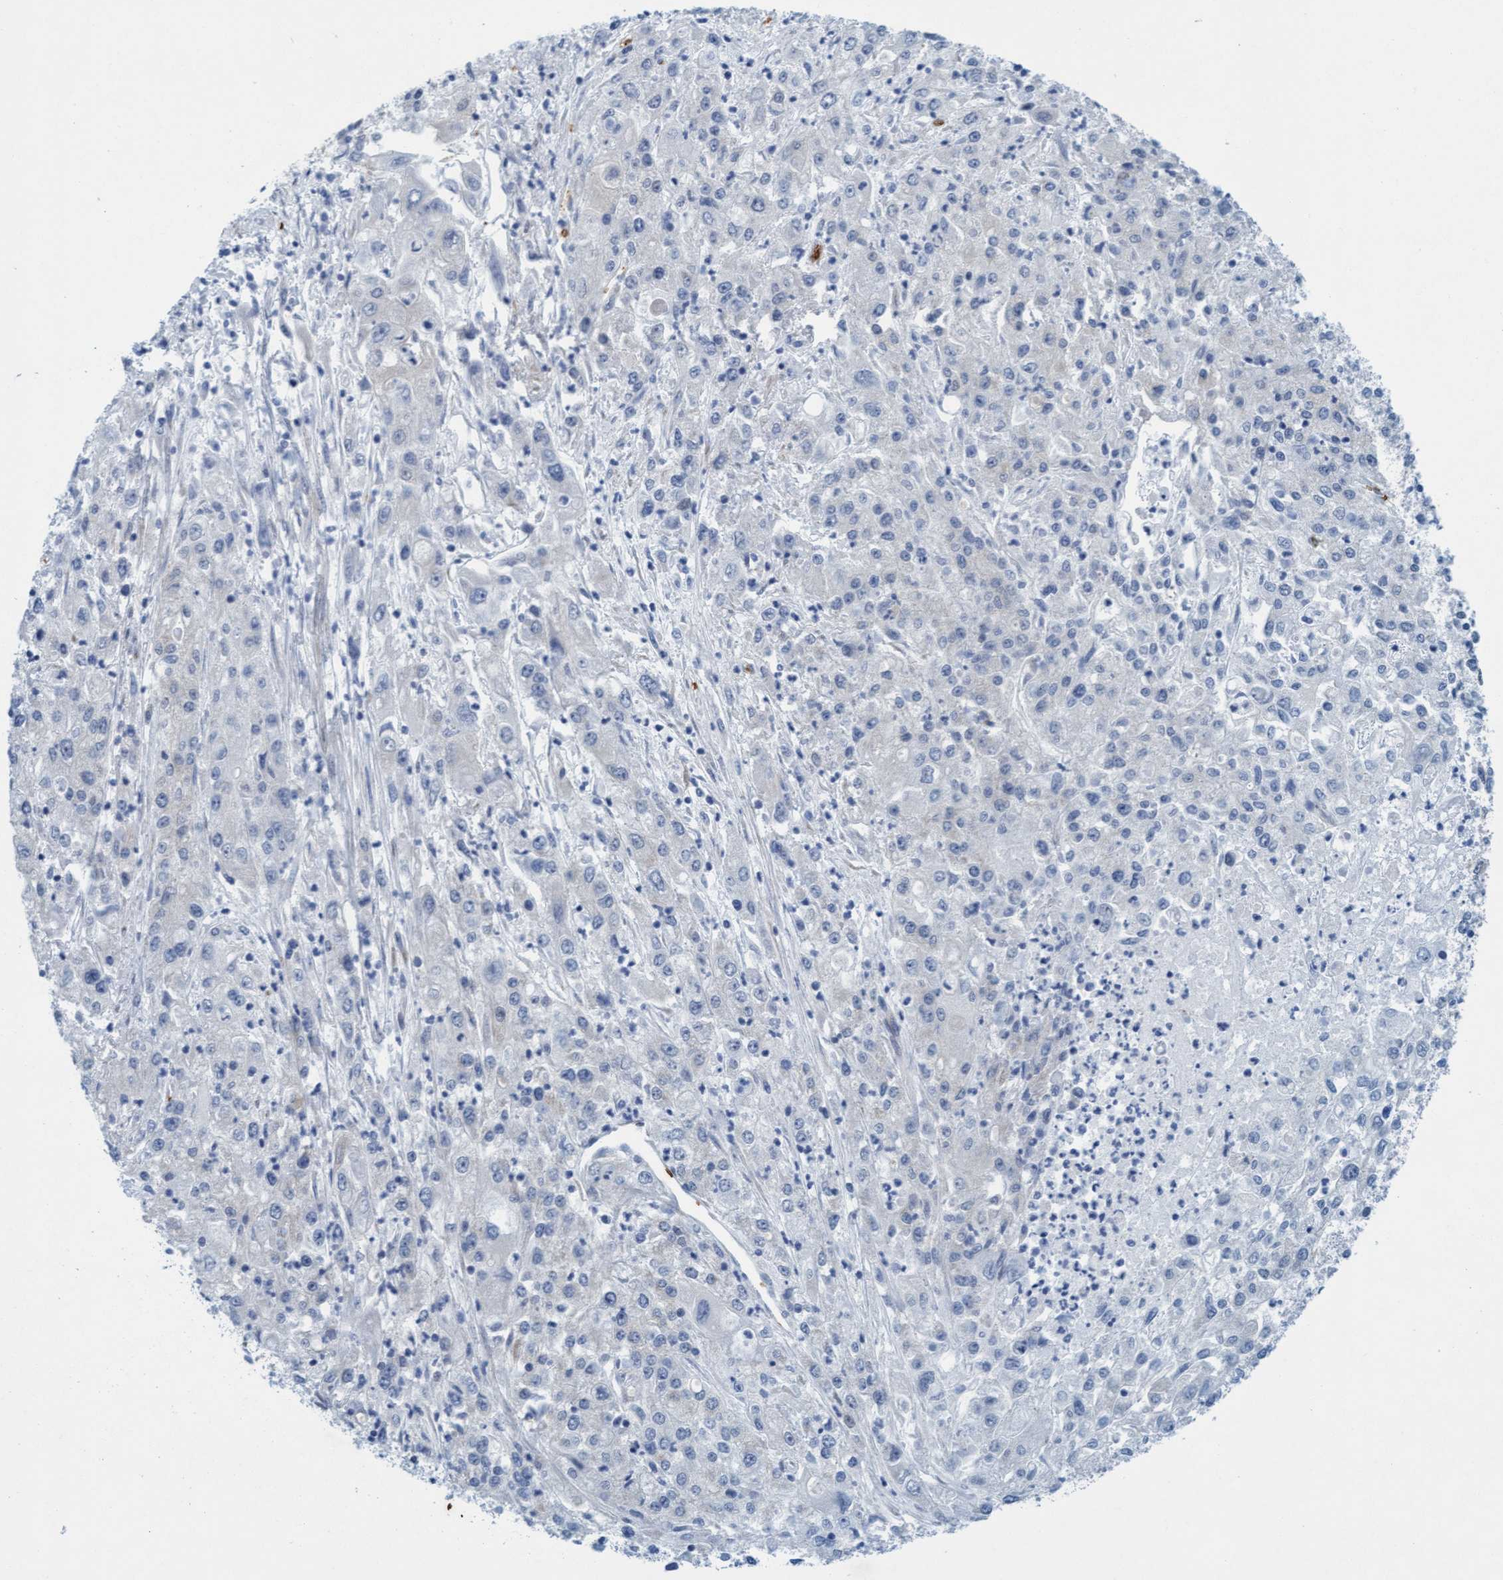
{"staining": {"intensity": "negative", "quantity": "none", "location": "none"}, "tissue": "endometrial cancer", "cell_type": "Tumor cells", "image_type": "cancer", "snomed": [{"axis": "morphology", "description": "Adenocarcinoma, NOS"}, {"axis": "topography", "description": "Endometrium"}], "caption": "A micrograph of endometrial cancer (adenocarcinoma) stained for a protein exhibits no brown staining in tumor cells.", "gene": "SPEM2", "patient": {"sex": "female", "age": 49}}